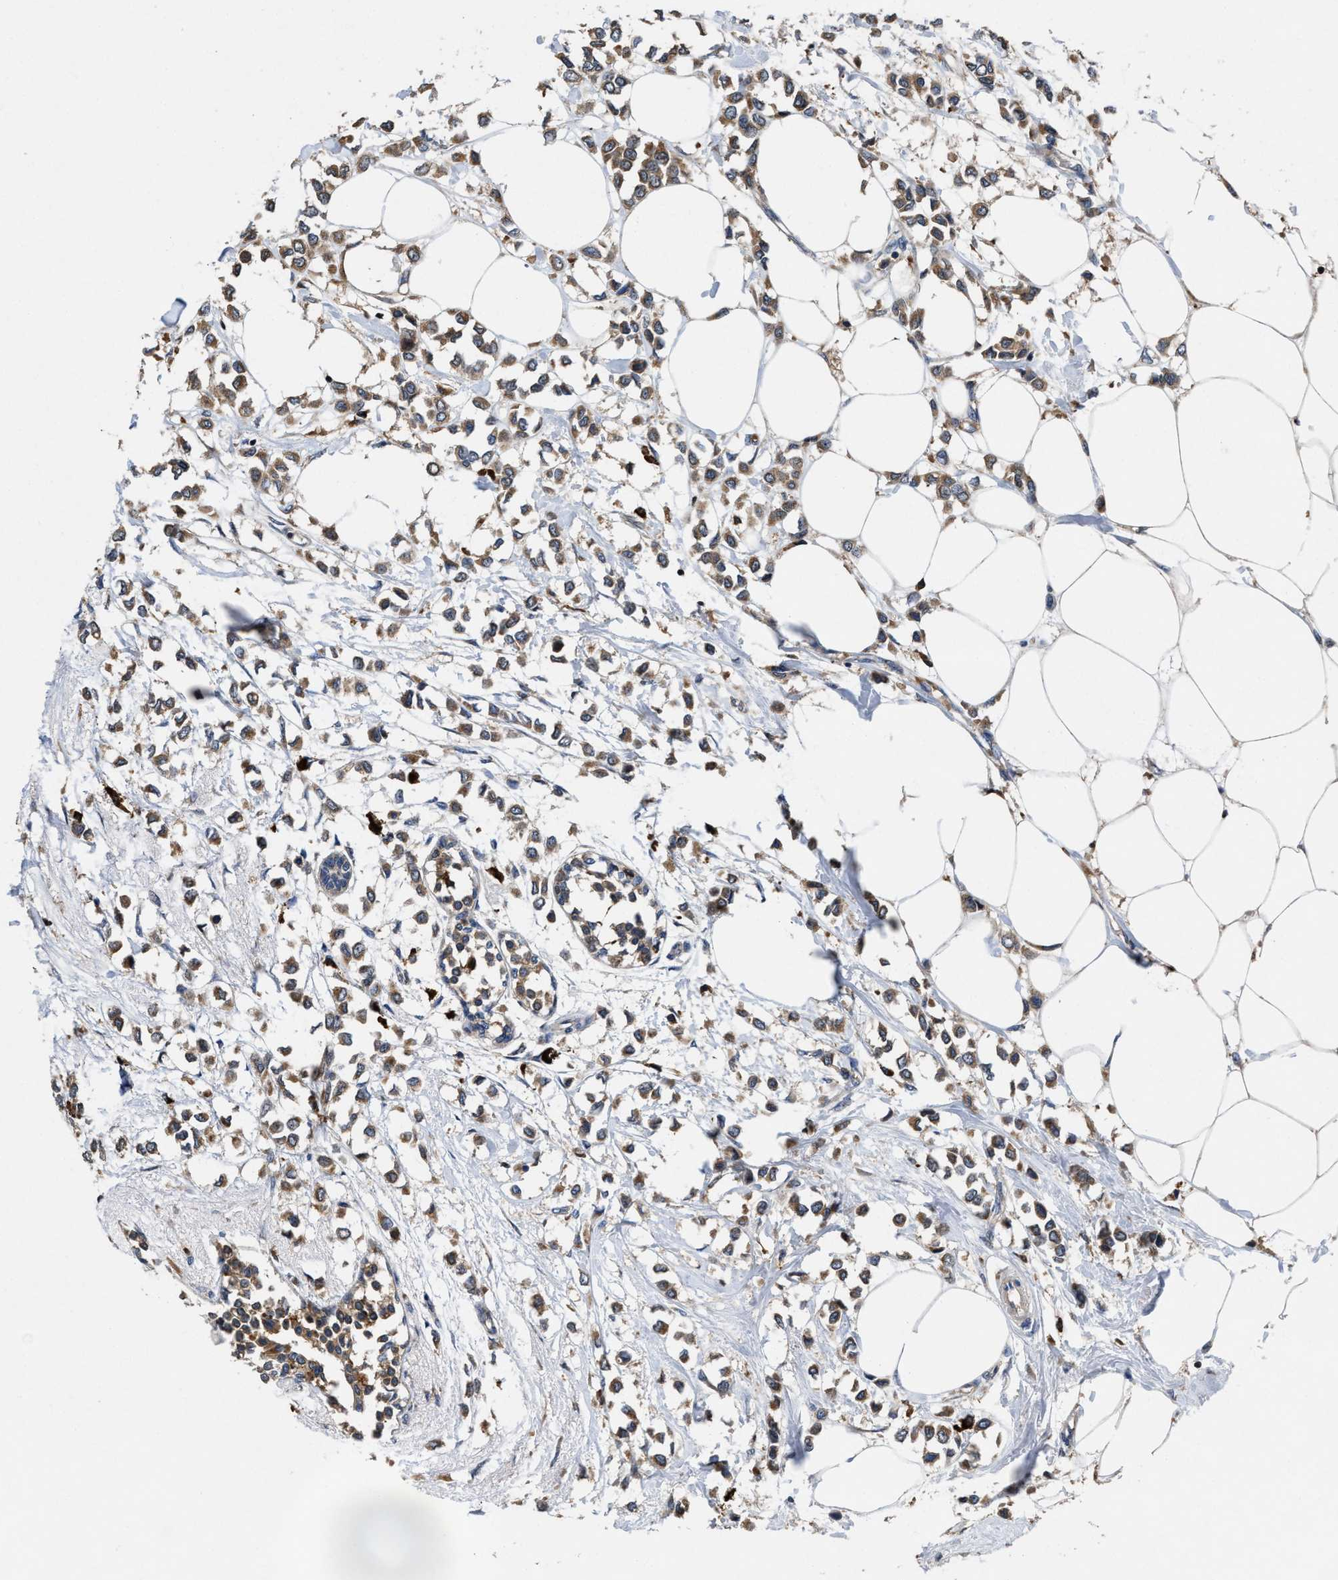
{"staining": {"intensity": "moderate", "quantity": ">75%", "location": "cytoplasmic/membranous"}, "tissue": "breast cancer", "cell_type": "Tumor cells", "image_type": "cancer", "snomed": [{"axis": "morphology", "description": "Lobular carcinoma"}, {"axis": "topography", "description": "Breast"}], "caption": "Lobular carcinoma (breast) stained with a brown dye shows moderate cytoplasmic/membranous positive expression in about >75% of tumor cells.", "gene": "RGS10", "patient": {"sex": "female", "age": 51}}